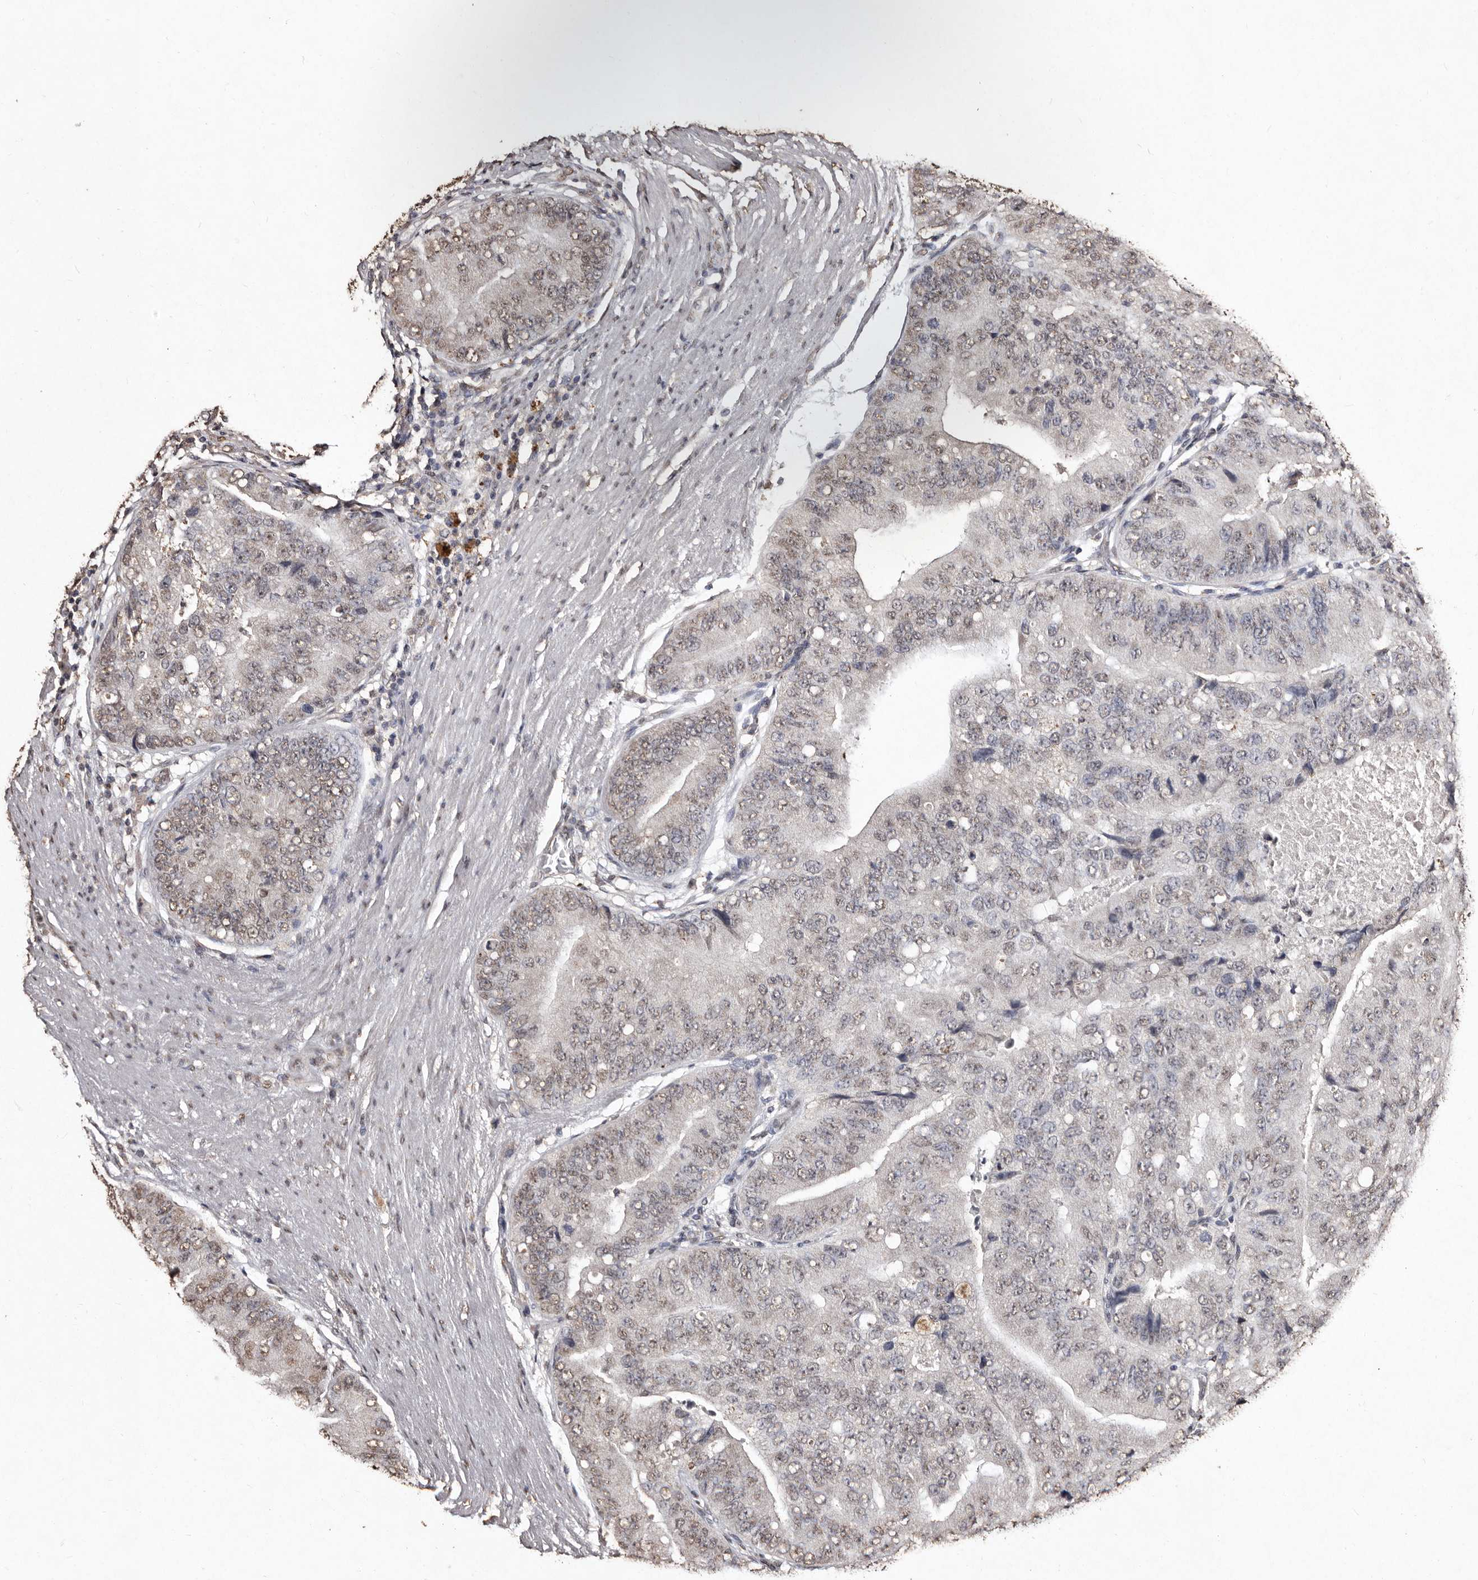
{"staining": {"intensity": "moderate", "quantity": "<25%", "location": "nuclear"}, "tissue": "prostate cancer", "cell_type": "Tumor cells", "image_type": "cancer", "snomed": [{"axis": "morphology", "description": "Adenocarcinoma, High grade"}, {"axis": "topography", "description": "Prostate"}], "caption": "Immunohistochemical staining of prostate cancer (adenocarcinoma (high-grade)) displays moderate nuclear protein staining in approximately <25% of tumor cells. The protein is shown in brown color, while the nuclei are stained blue.", "gene": "ERBB4", "patient": {"sex": "male", "age": 70}}